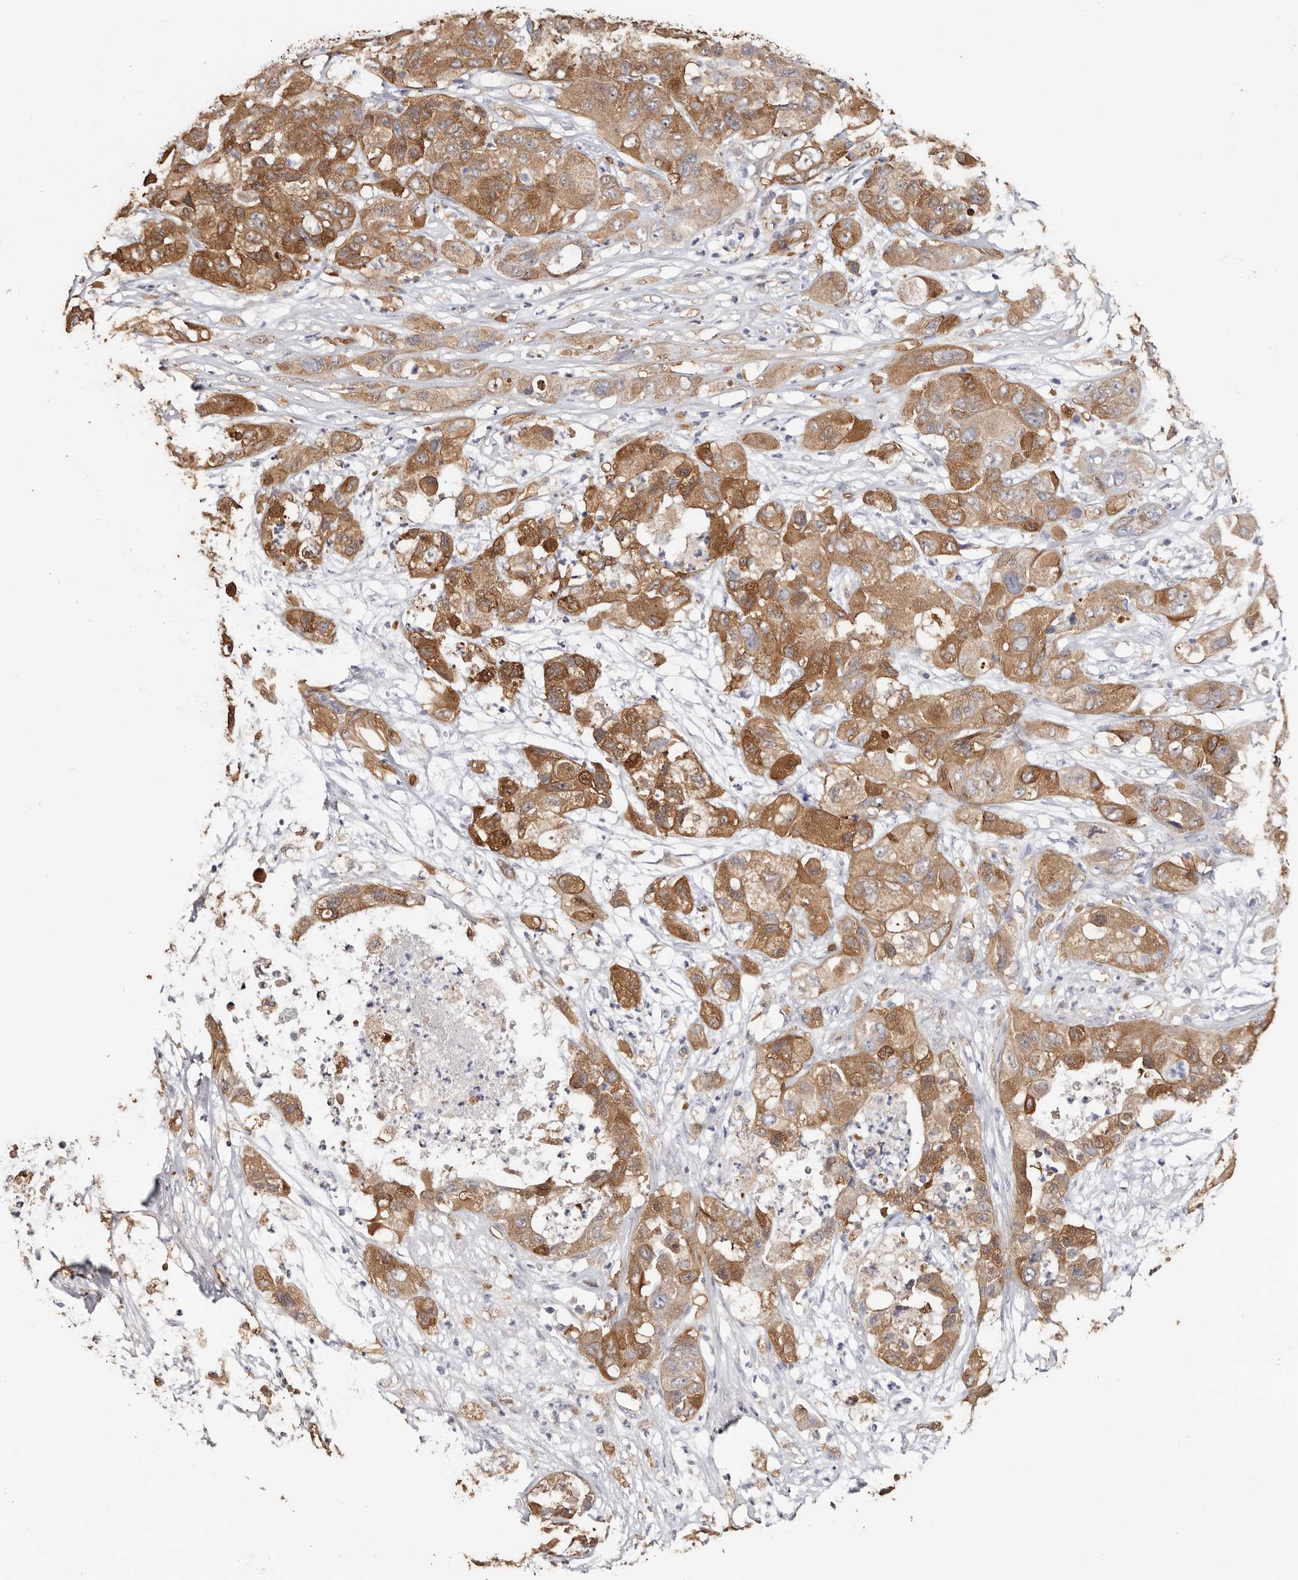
{"staining": {"intensity": "strong", "quantity": "25%-75%", "location": "cytoplasmic/membranous"}, "tissue": "pancreatic cancer", "cell_type": "Tumor cells", "image_type": "cancer", "snomed": [{"axis": "morphology", "description": "Adenocarcinoma, NOS"}, {"axis": "topography", "description": "Pancreas"}], "caption": "Pancreatic cancer tissue displays strong cytoplasmic/membranous expression in approximately 25%-75% of tumor cells, visualized by immunohistochemistry.", "gene": "TGM2", "patient": {"sex": "female", "age": 78}}